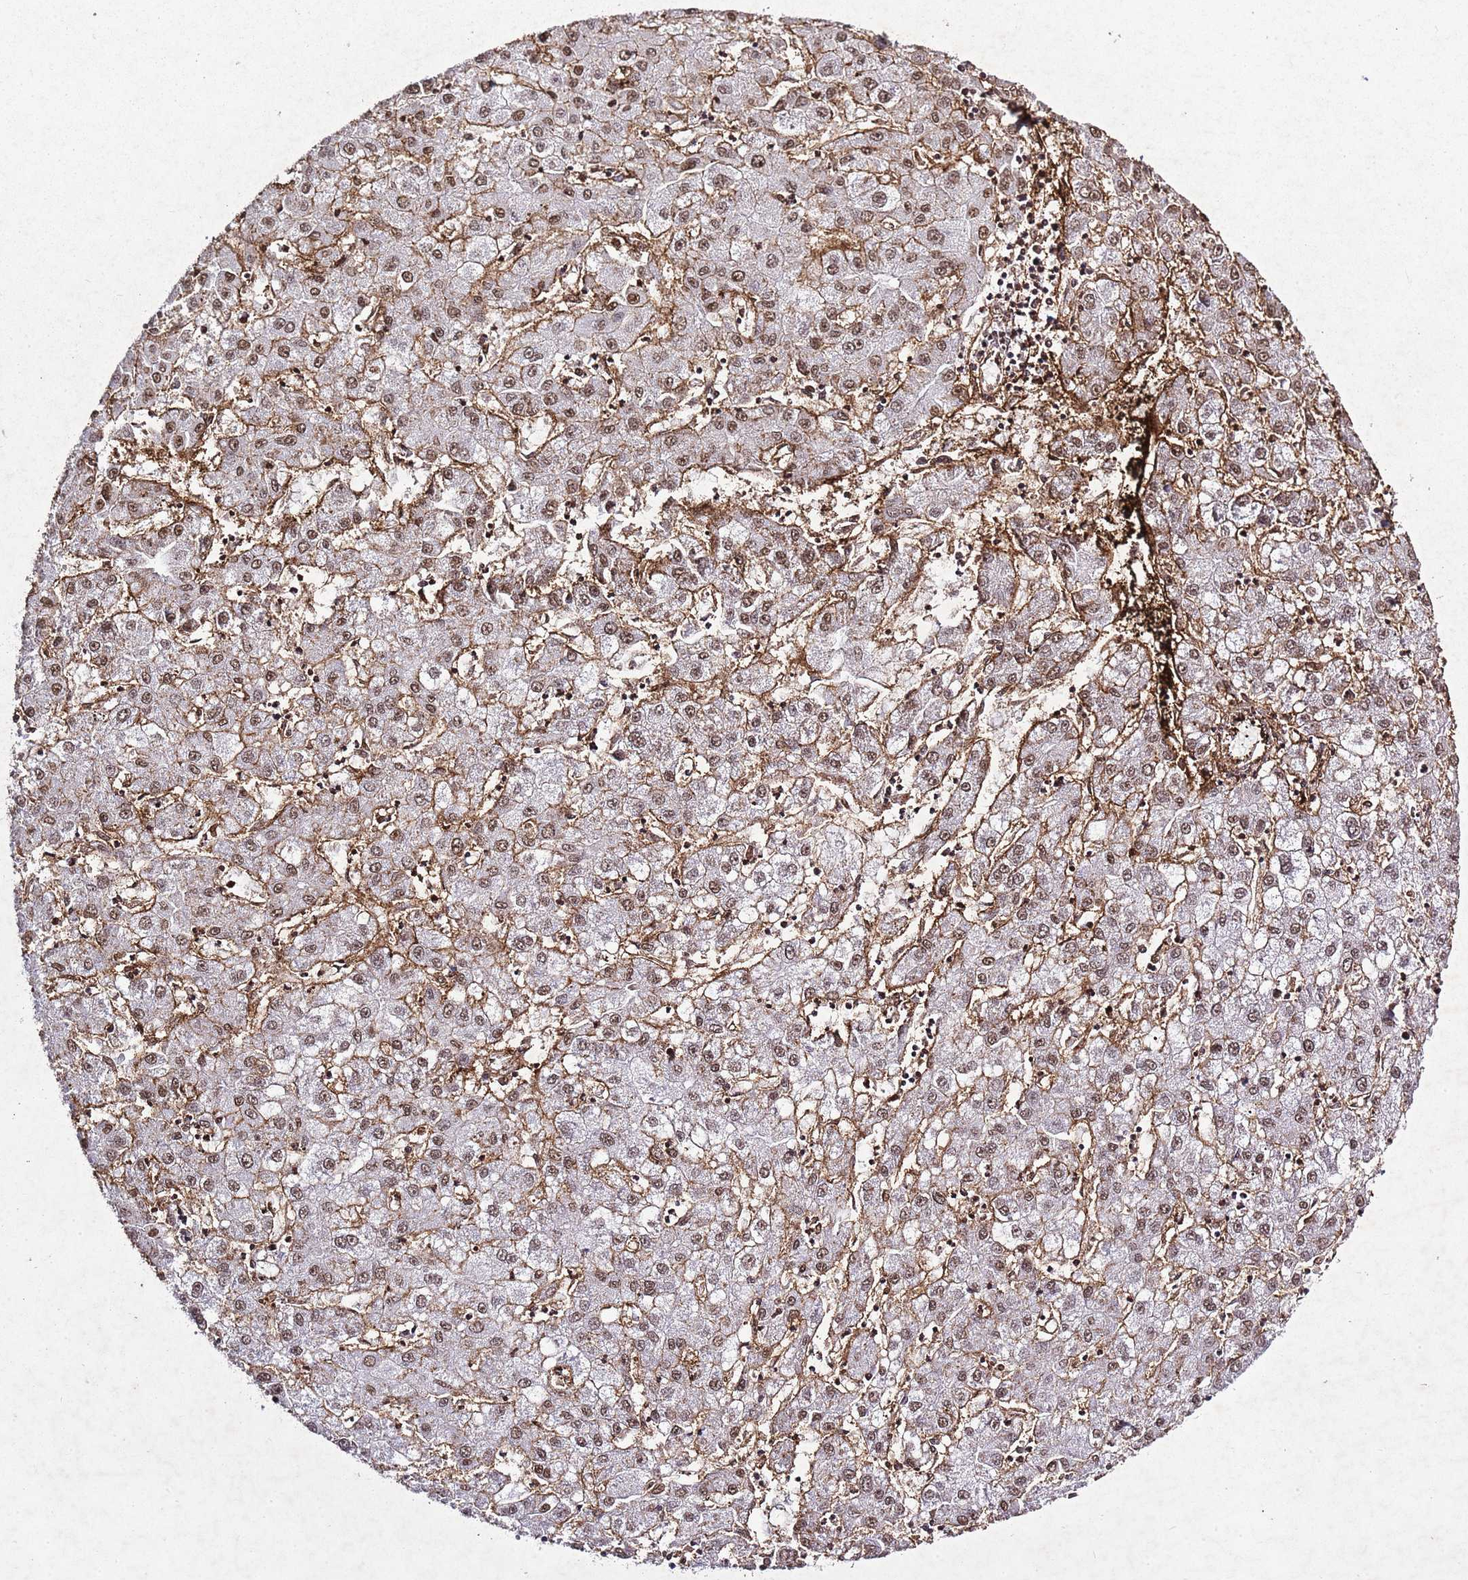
{"staining": {"intensity": "moderate", "quantity": ">75%", "location": "nuclear"}, "tissue": "liver cancer", "cell_type": "Tumor cells", "image_type": "cancer", "snomed": [{"axis": "morphology", "description": "Carcinoma, Hepatocellular, NOS"}, {"axis": "topography", "description": "Liver"}], "caption": "Approximately >75% of tumor cells in hepatocellular carcinoma (liver) display moderate nuclear protein expression as visualized by brown immunohistochemical staining.", "gene": "BMAL1", "patient": {"sex": "male", "age": 72}}